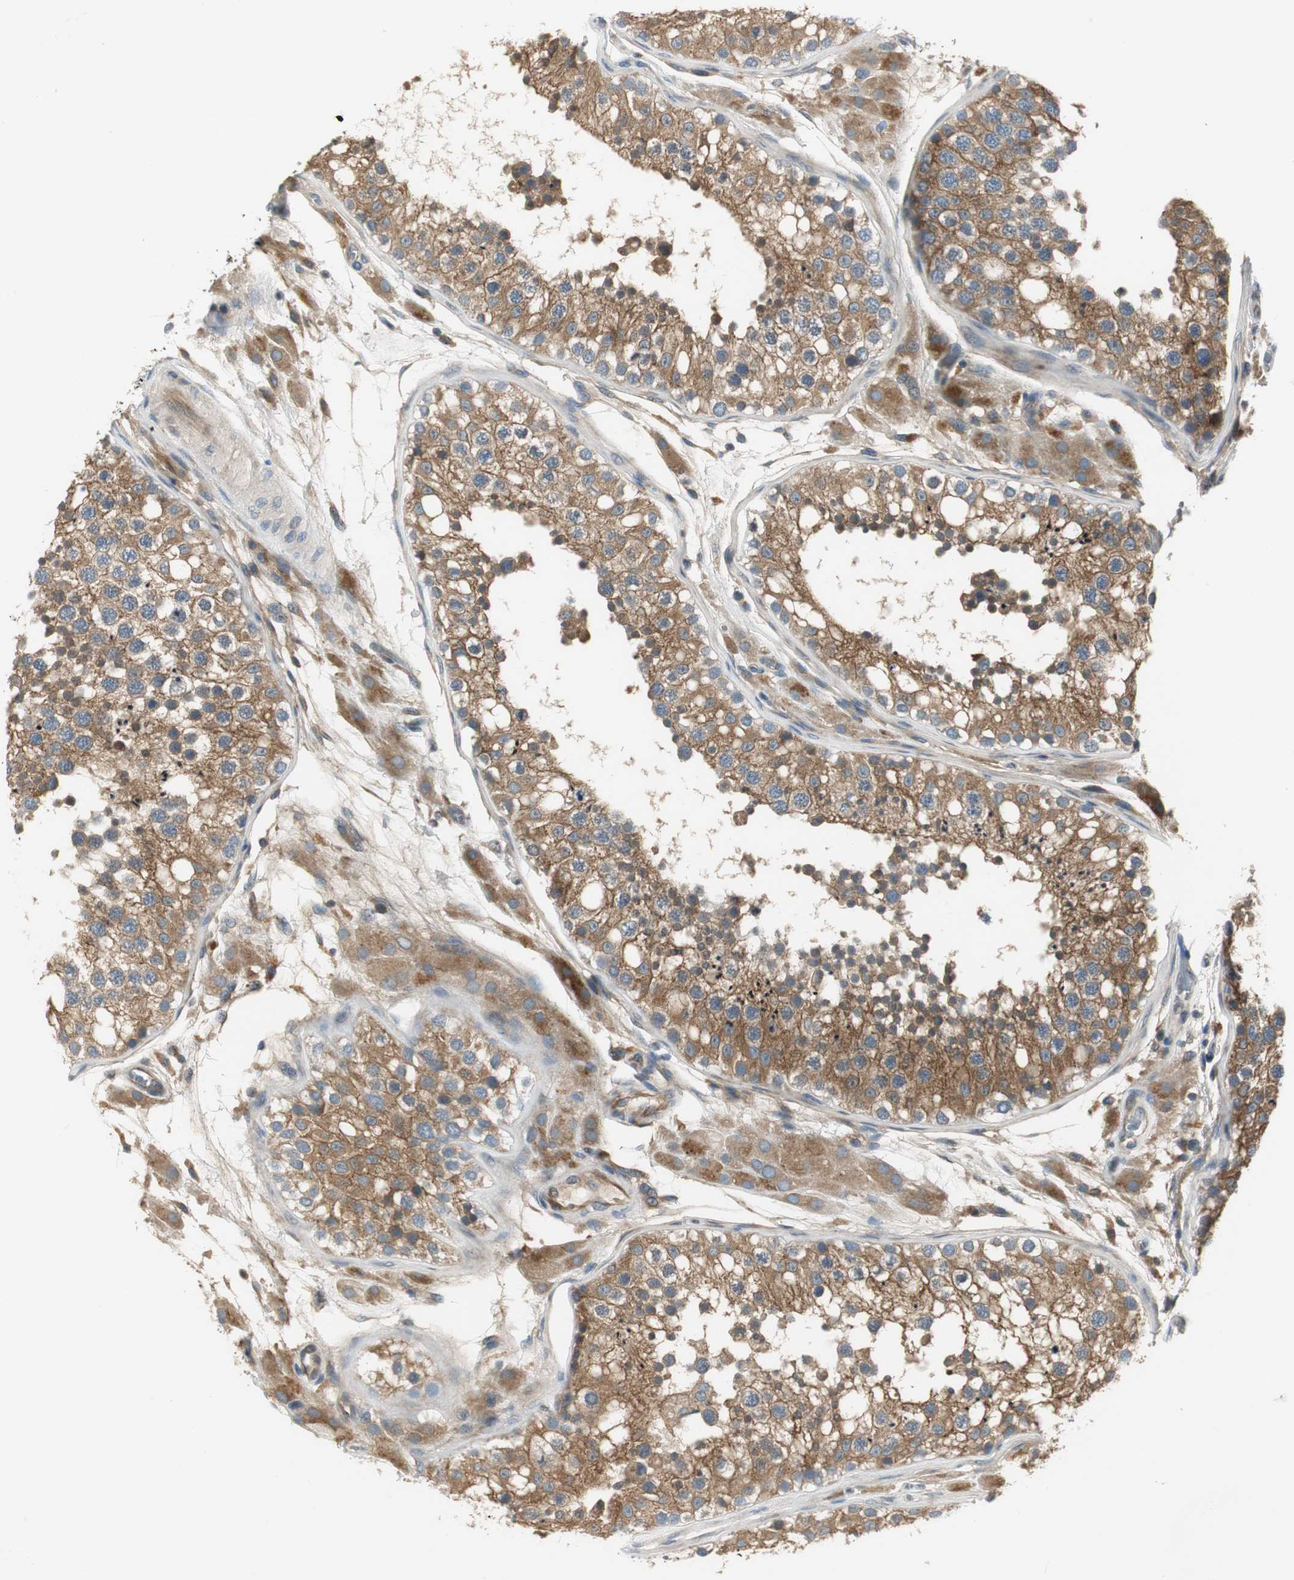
{"staining": {"intensity": "moderate", "quantity": ">75%", "location": "cytoplasmic/membranous"}, "tissue": "testis", "cell_type": "Cells in seminiferous ducts", "image_type": "normal", "snomed": [{"axis": "morphology", "description": "Normal tissue, NOS"}, {"axis": "topography", "description": "Testis"}], "caption": "Cells in seminiferous ducts exhibit medium levels of moderate cytoplasmic/membranous expression in approximately >75% of cells in unremarkable human testis.", "gene": "PRKAA1", "patient": {"sex": "male", "age": 26}}